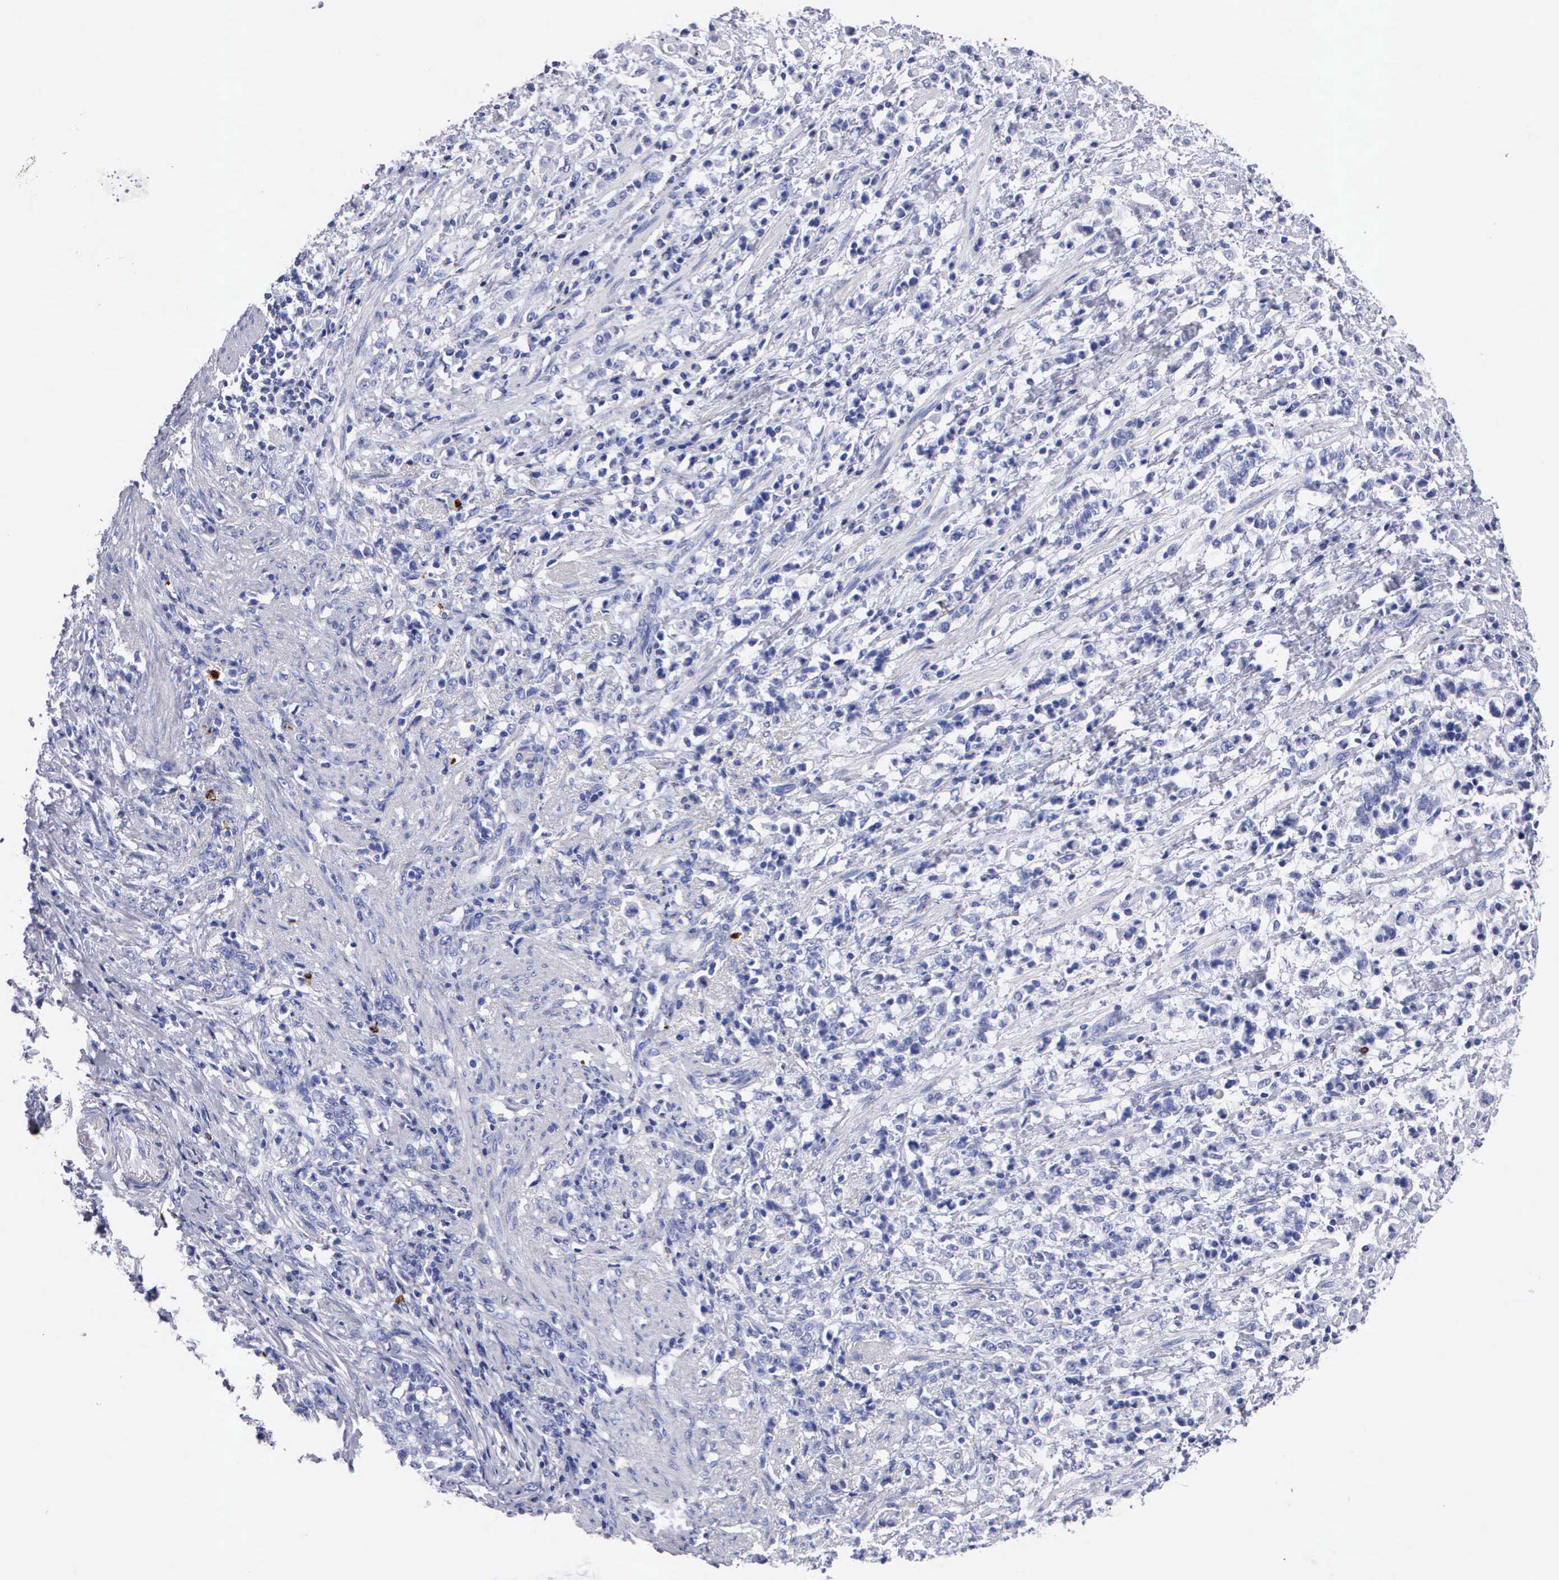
{"staining": {"intensity": "negative", "quantity": "none", "location": "none"}, "tissue": "stomach cancer", "cell_type": "Tumor cells", "image_type": "cancer", "snomed": [{"axis": "morphology", "description": "Adenocarcinoma, NOS"}, {"axis": "topography", "description": "Stomach, lower"}], "caption": "Protein analysis of stomach cancer shows no significant positivity in tumor cells.", "gene": "CTSG", "patient": {"sex": "male", "age": 88}}